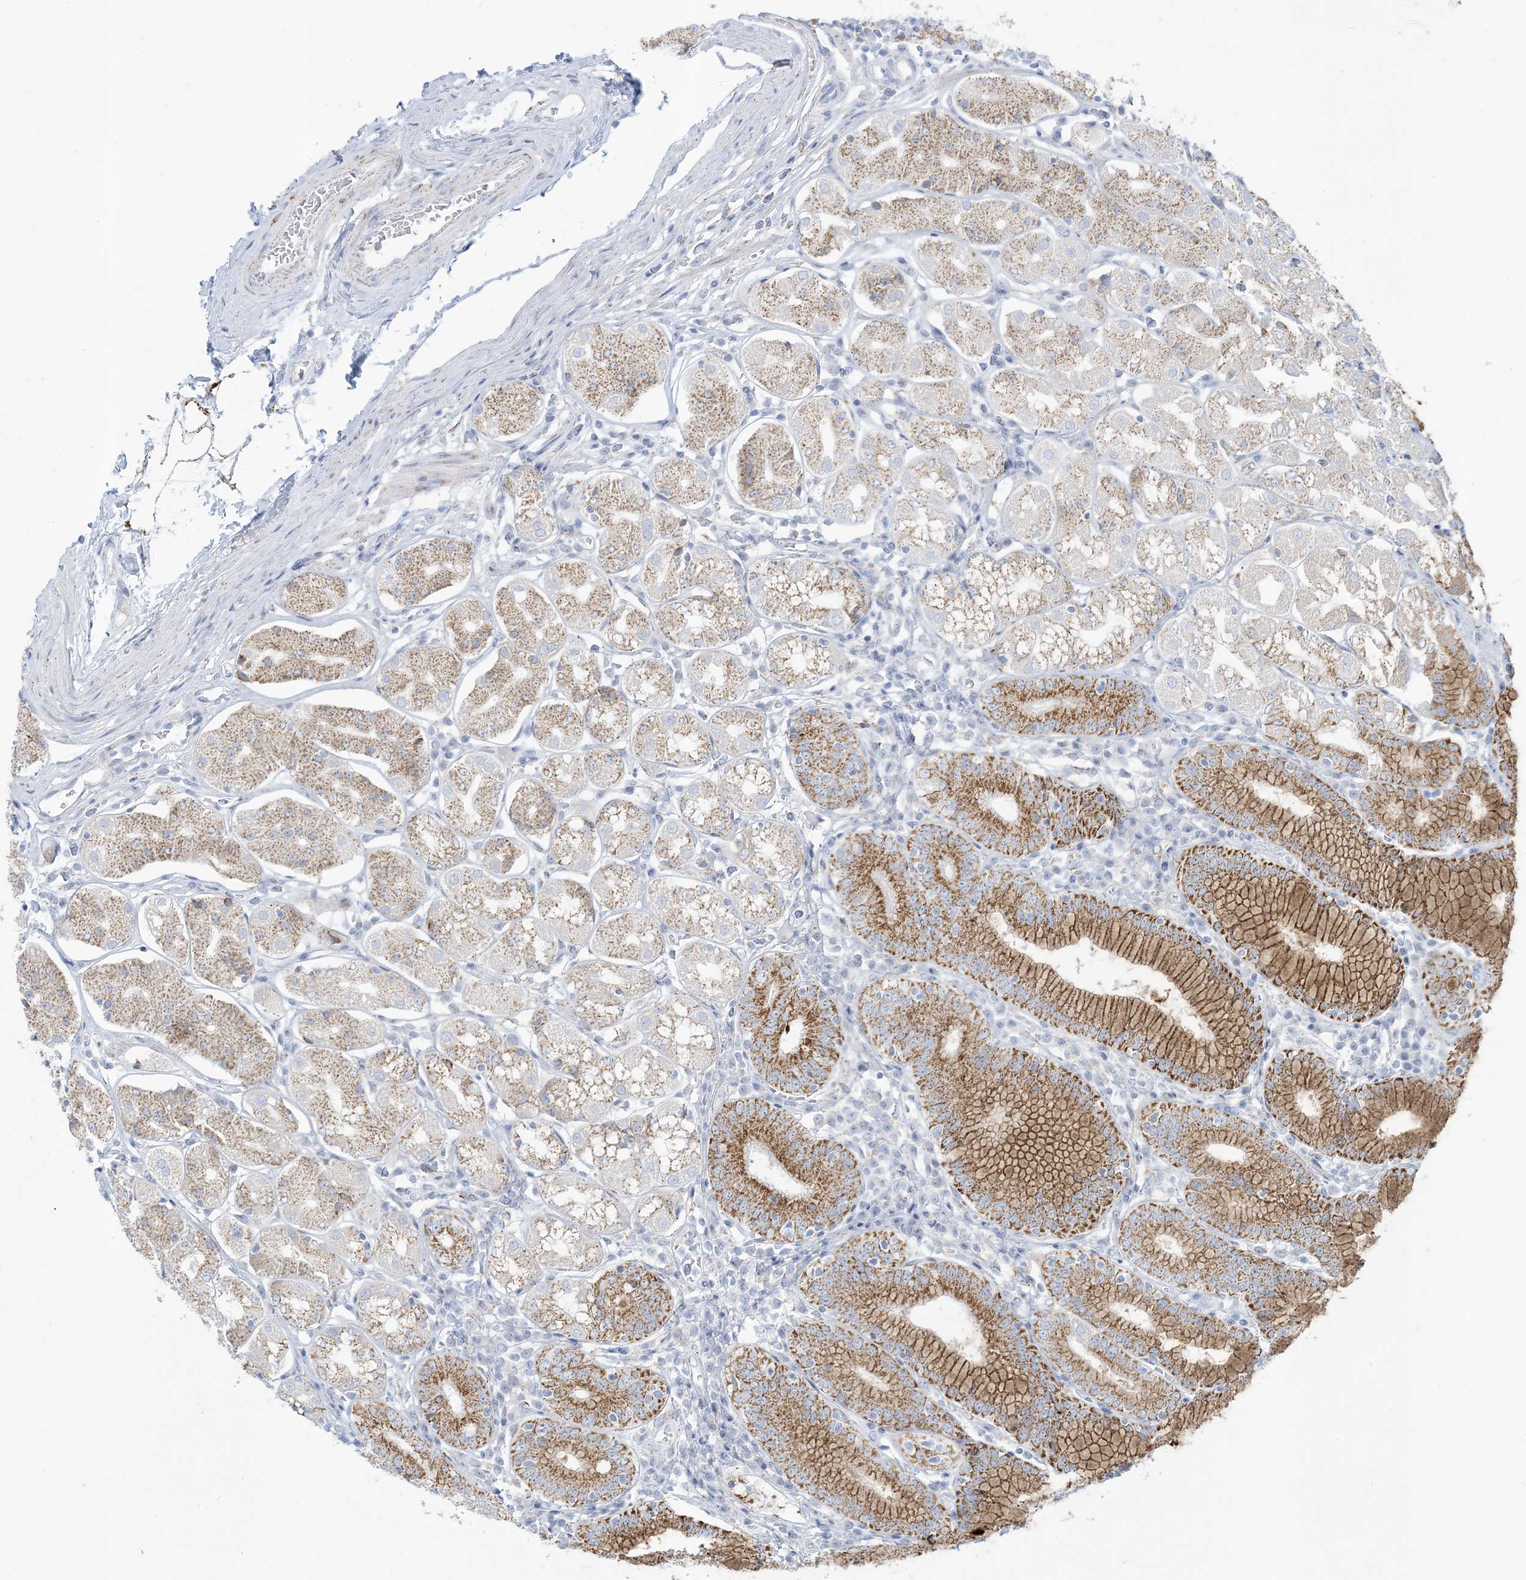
{"staining": {"intensity": "moderate", "quantity": ">75%", "location": "cytoplasmic/membranous"}, "tissue": "stomach", "cell_type": "Glandular cells", "image_type": "normal", "snomed": [{"axis": "morphology", "description": "Normal tissue, NOS"}, {"axis": "topography", "description": "Stomach, lower"}], "caption": "Immunohistochemical staining of unremarkable human stomach shows moderate cytoplasmic/membranous protein expression in about >75% of glandular cells.", "gene": "ZDHHC4", "patient": {"sex": "female", "age": 56}}